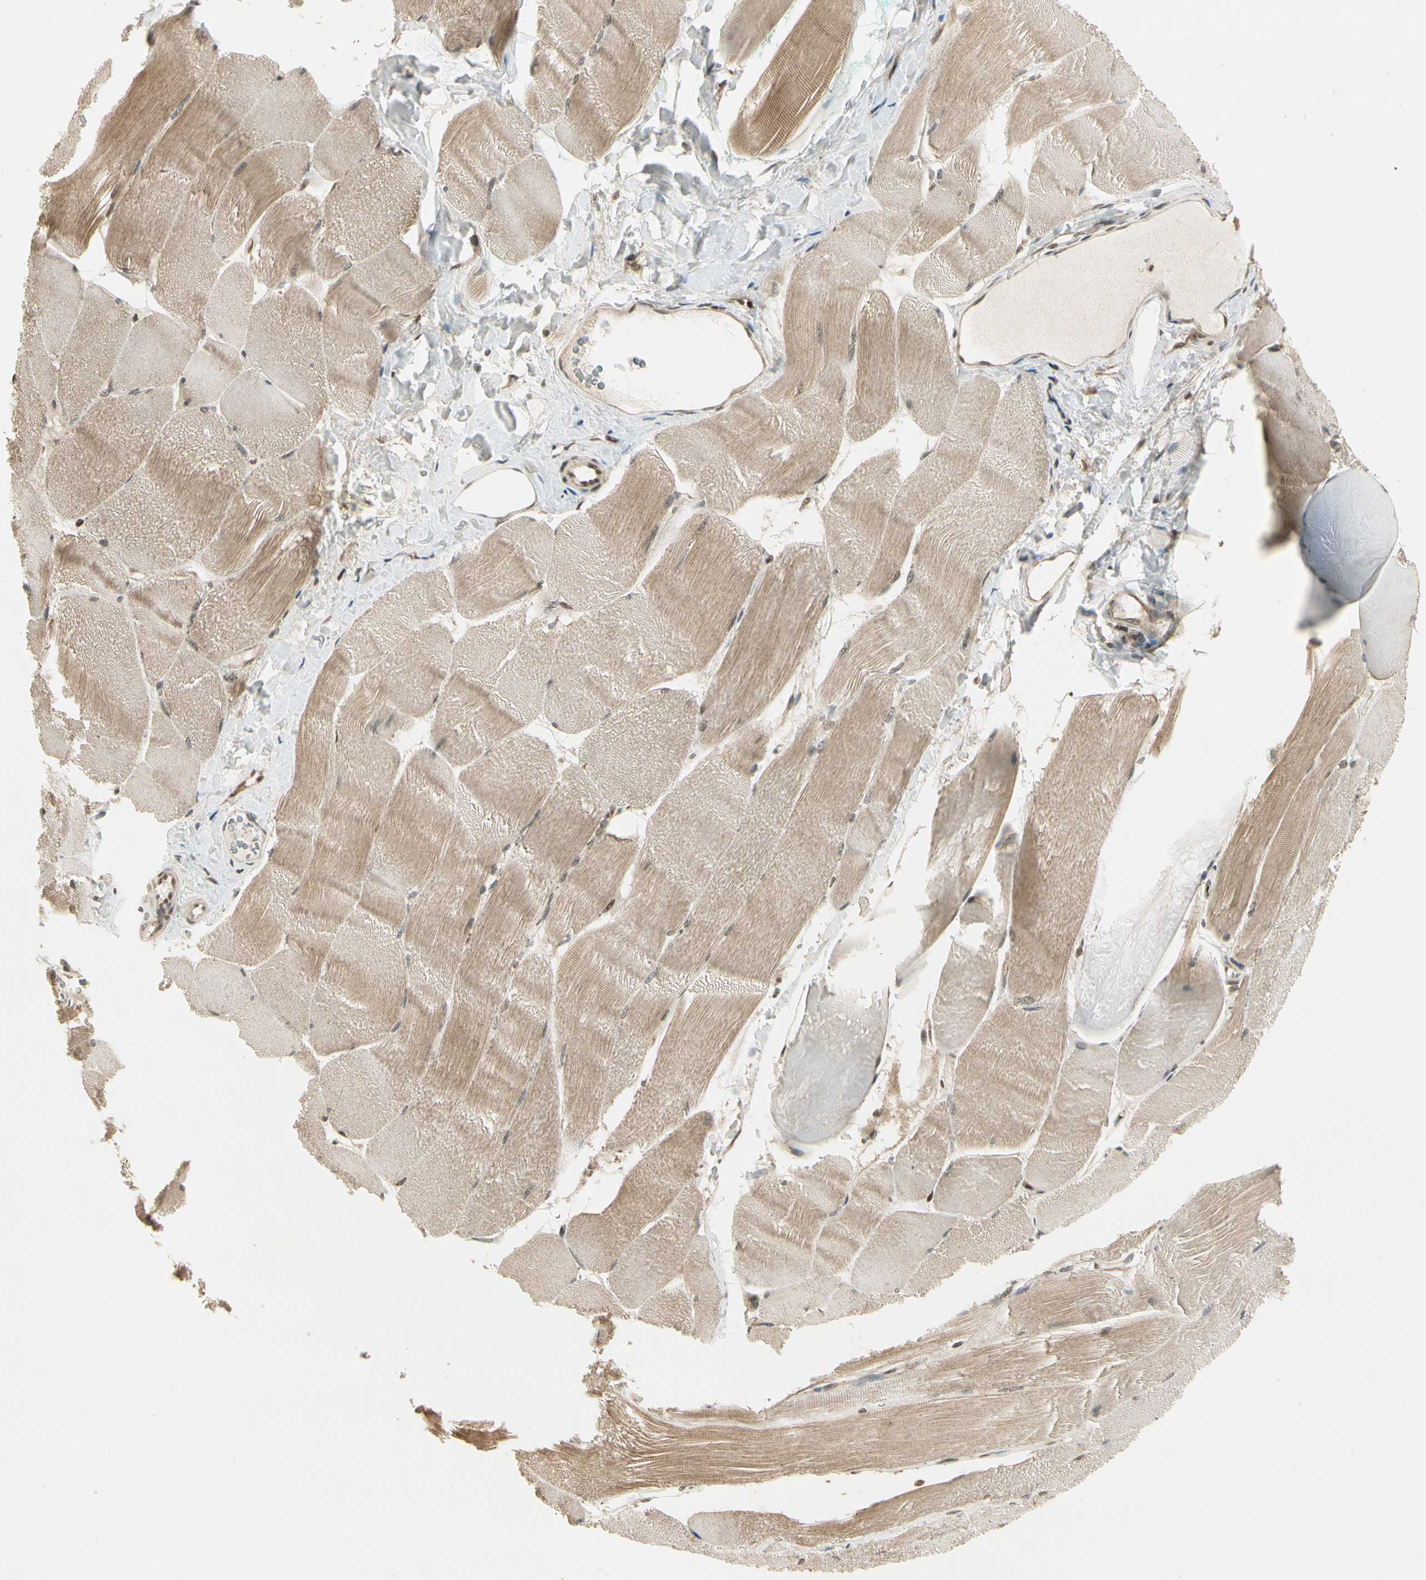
{"staining": {"intensity": "moderate", "quantity": ">75%", "location": "cytoplasmic/membranous,nuclear"}, "tissue": "skeletal muscle", "cell_type": "Myocytes", "image_type": "normal", "snomed": [{"axis": "morphology", "description": "Normal tissue, NOS"}, {"axis": "morphology", "description": "Squamous cell carcinoma, NOS"}, {"axis": "topography", "description": "Skeletal muscle"}], "caption": "An immunohistochemistry photomicrograph of normal tissue is shown. Protein staining in brown labels moderate cytoplasmic/membranous,nuclear positivity in skeletal muscle within myocytes.", "gene": "SMN2", "patient": {"sex": "male", "age": 51}}